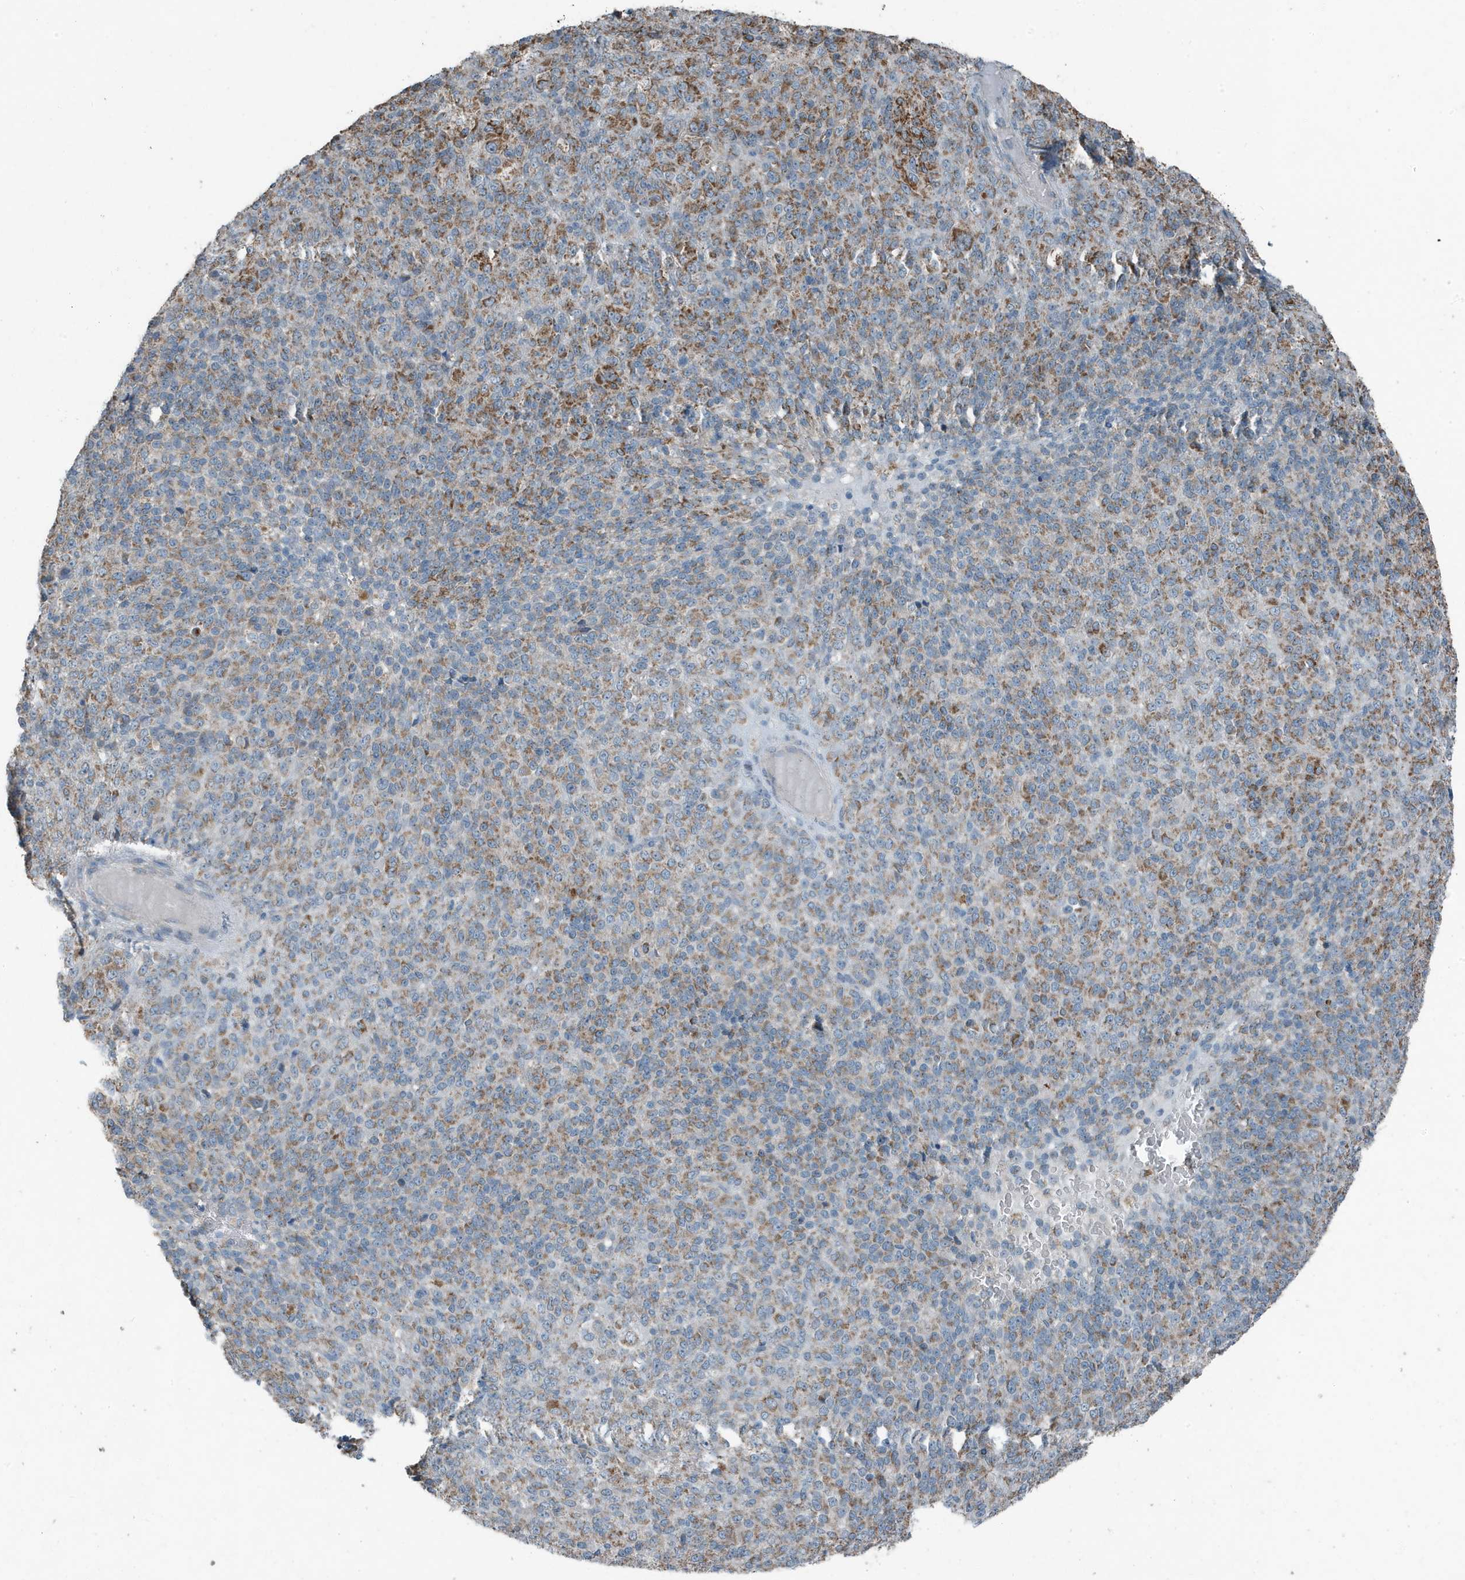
{"staining": {"intensity": "moderate", "quantity": "25%-75%", "location": "cytoplasmic/membranous"}, "tissue": "melanoma", "cell_type": "Tumor cells", "image_type": "cancer", "snomed": [{"axis": "morphology", "description": "Malignant melanoma, Metastatic site"}, {"axis": "topography", "description": "Brain"}], "caption": "The photomicrograph displays staining of malignant melanoma (metastatic site), revealing moderate cytoplasmic/membranous protein staining (brown color) within tumor cells.", "gene": "MT-CYB", "patient": {"sex": "female", "age": 56}}